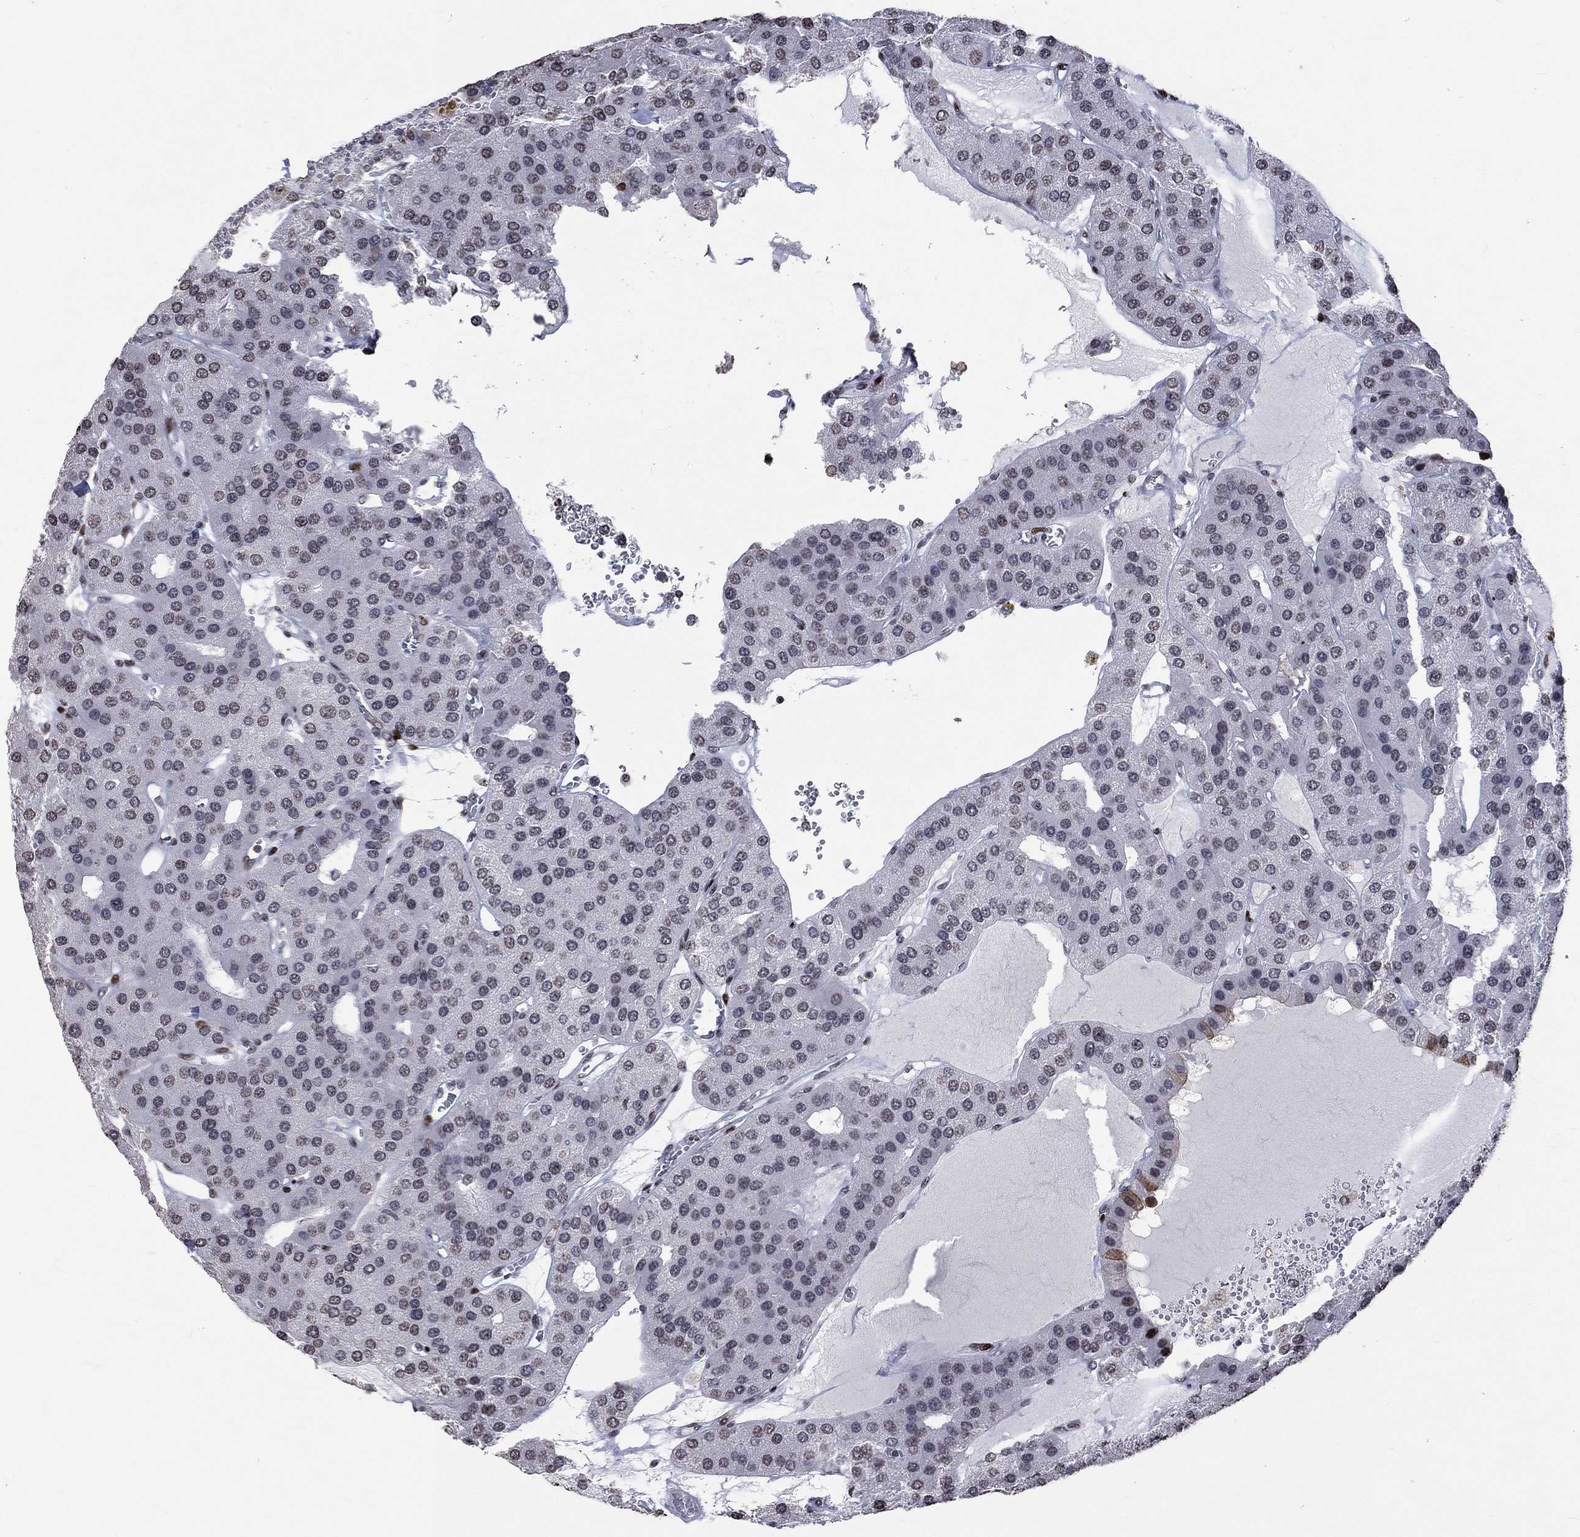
{"staining": {"intensity": "moderate", "quantity": "<25%", "location": "nuclear"}, "tissue": "parathyroid gland", "cell_type": "Glandular cells", "image_type": "normal", "snomed": [{"axis": "morphology", "description": "Normal tissue, NOS"}, {"axis": "morphology", "description": "Adenoma, NOS"}, {"axis": "topography", "description": "Parathyroid gland"}], "caption": "The image reveals staining of normal parathyroid gland, revealing moderate nuclear protein expression (brown color) within glandular cells.", "gene": "SRSF3", "patient": {"sex": "female", "age": 86}}